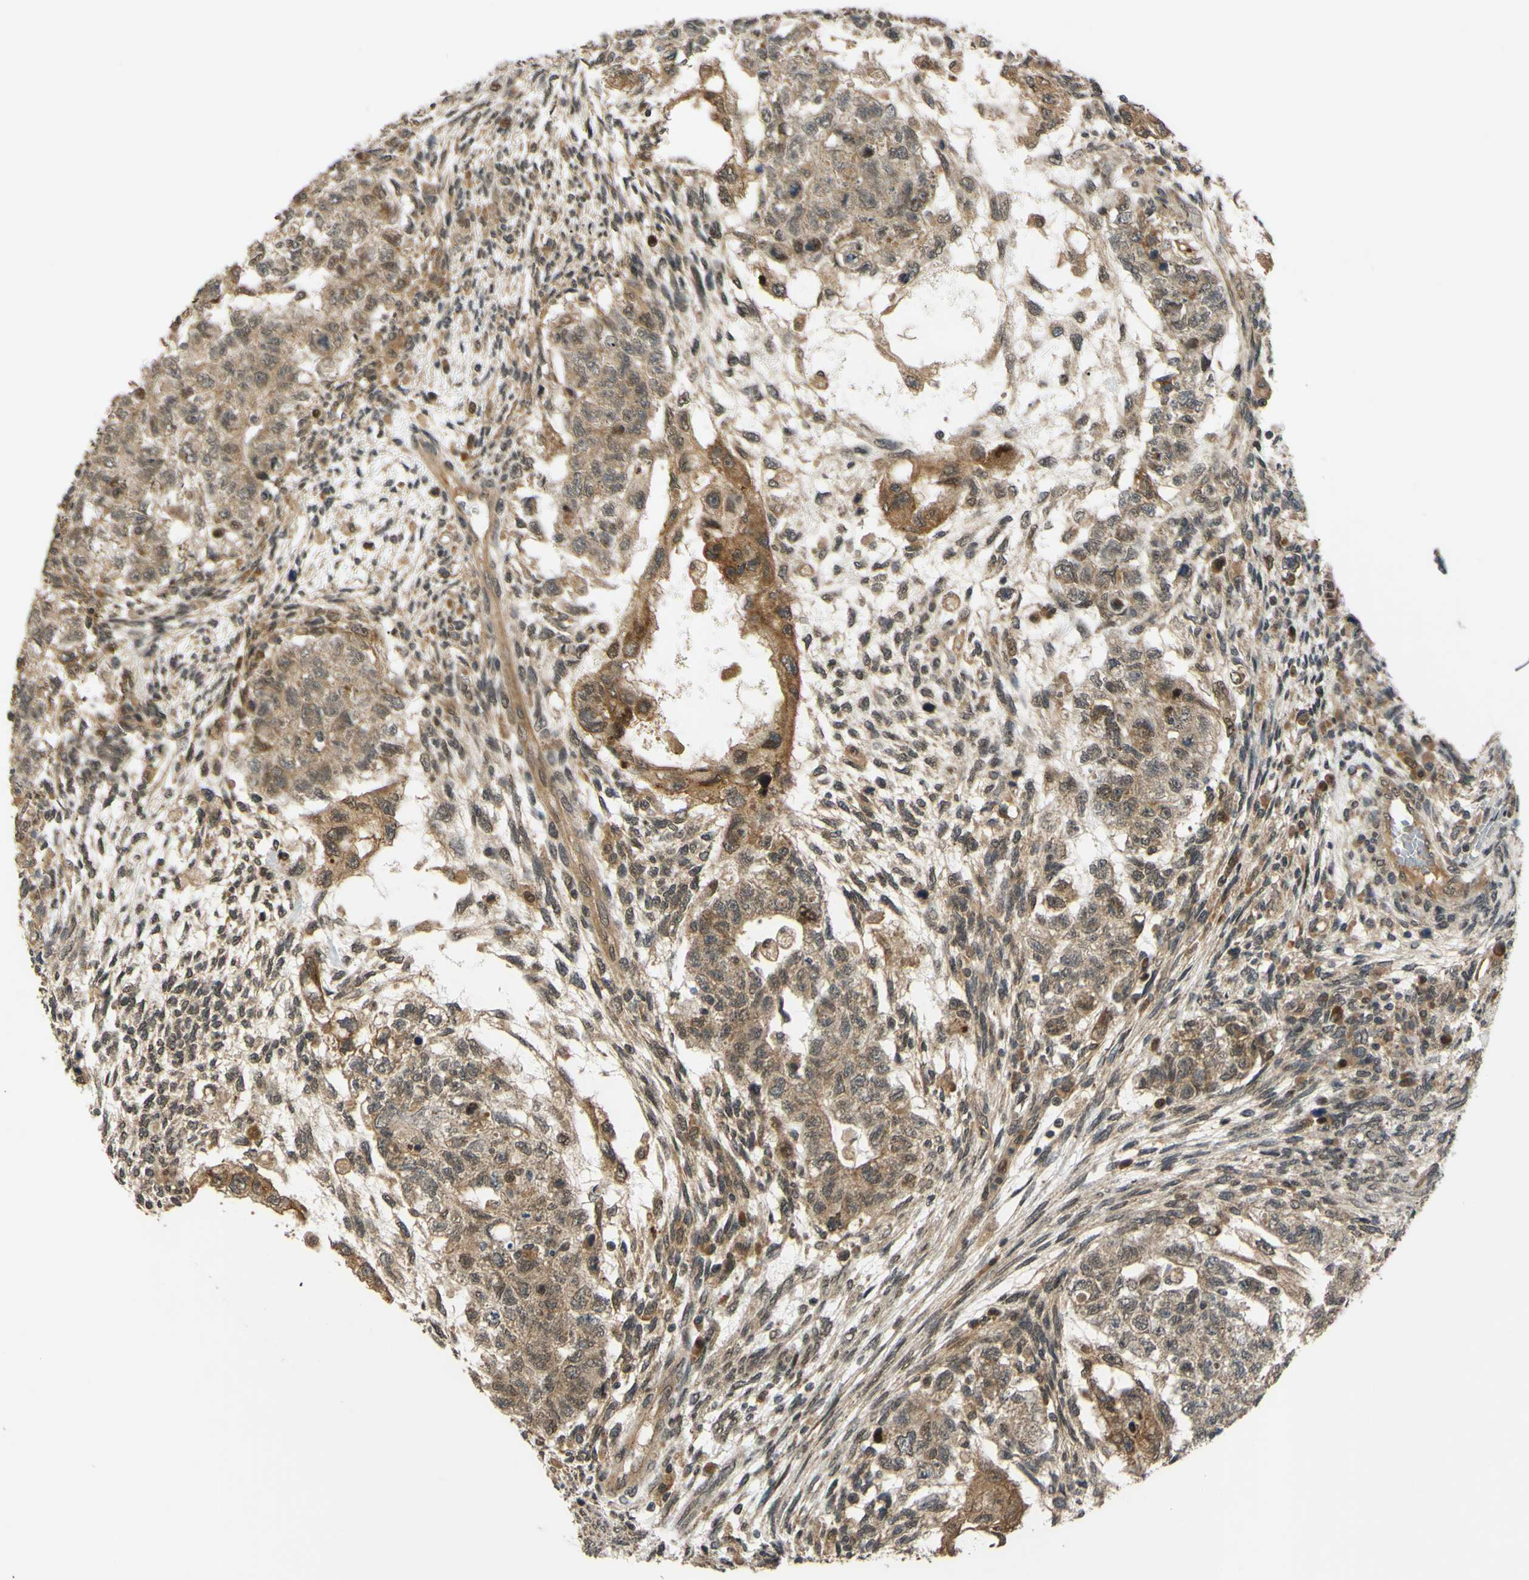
{"staining": {"intensity": "weak", "quantity": ">75%", "location": "cytoplasmic/membranous"}, "tissue": "testis cancer", "cell_type": "Tumor cells", "image_type": "cancer", "snomed": [{"axis": "morphology", "description": "Normal tissue, NOS"}, {"axis": "morphology", "description": "Carcinoma, Embryonal, NOS"}, {"axis": "topography", "description": "Testis"}], "caption": "Protein analysis of testis cancer tissue displays weak cytoplasmic/membranous staining in approximately >75% of tumor cells.", "gene": "ABCC8", "patient": {"sex": "male", "age": 36}}